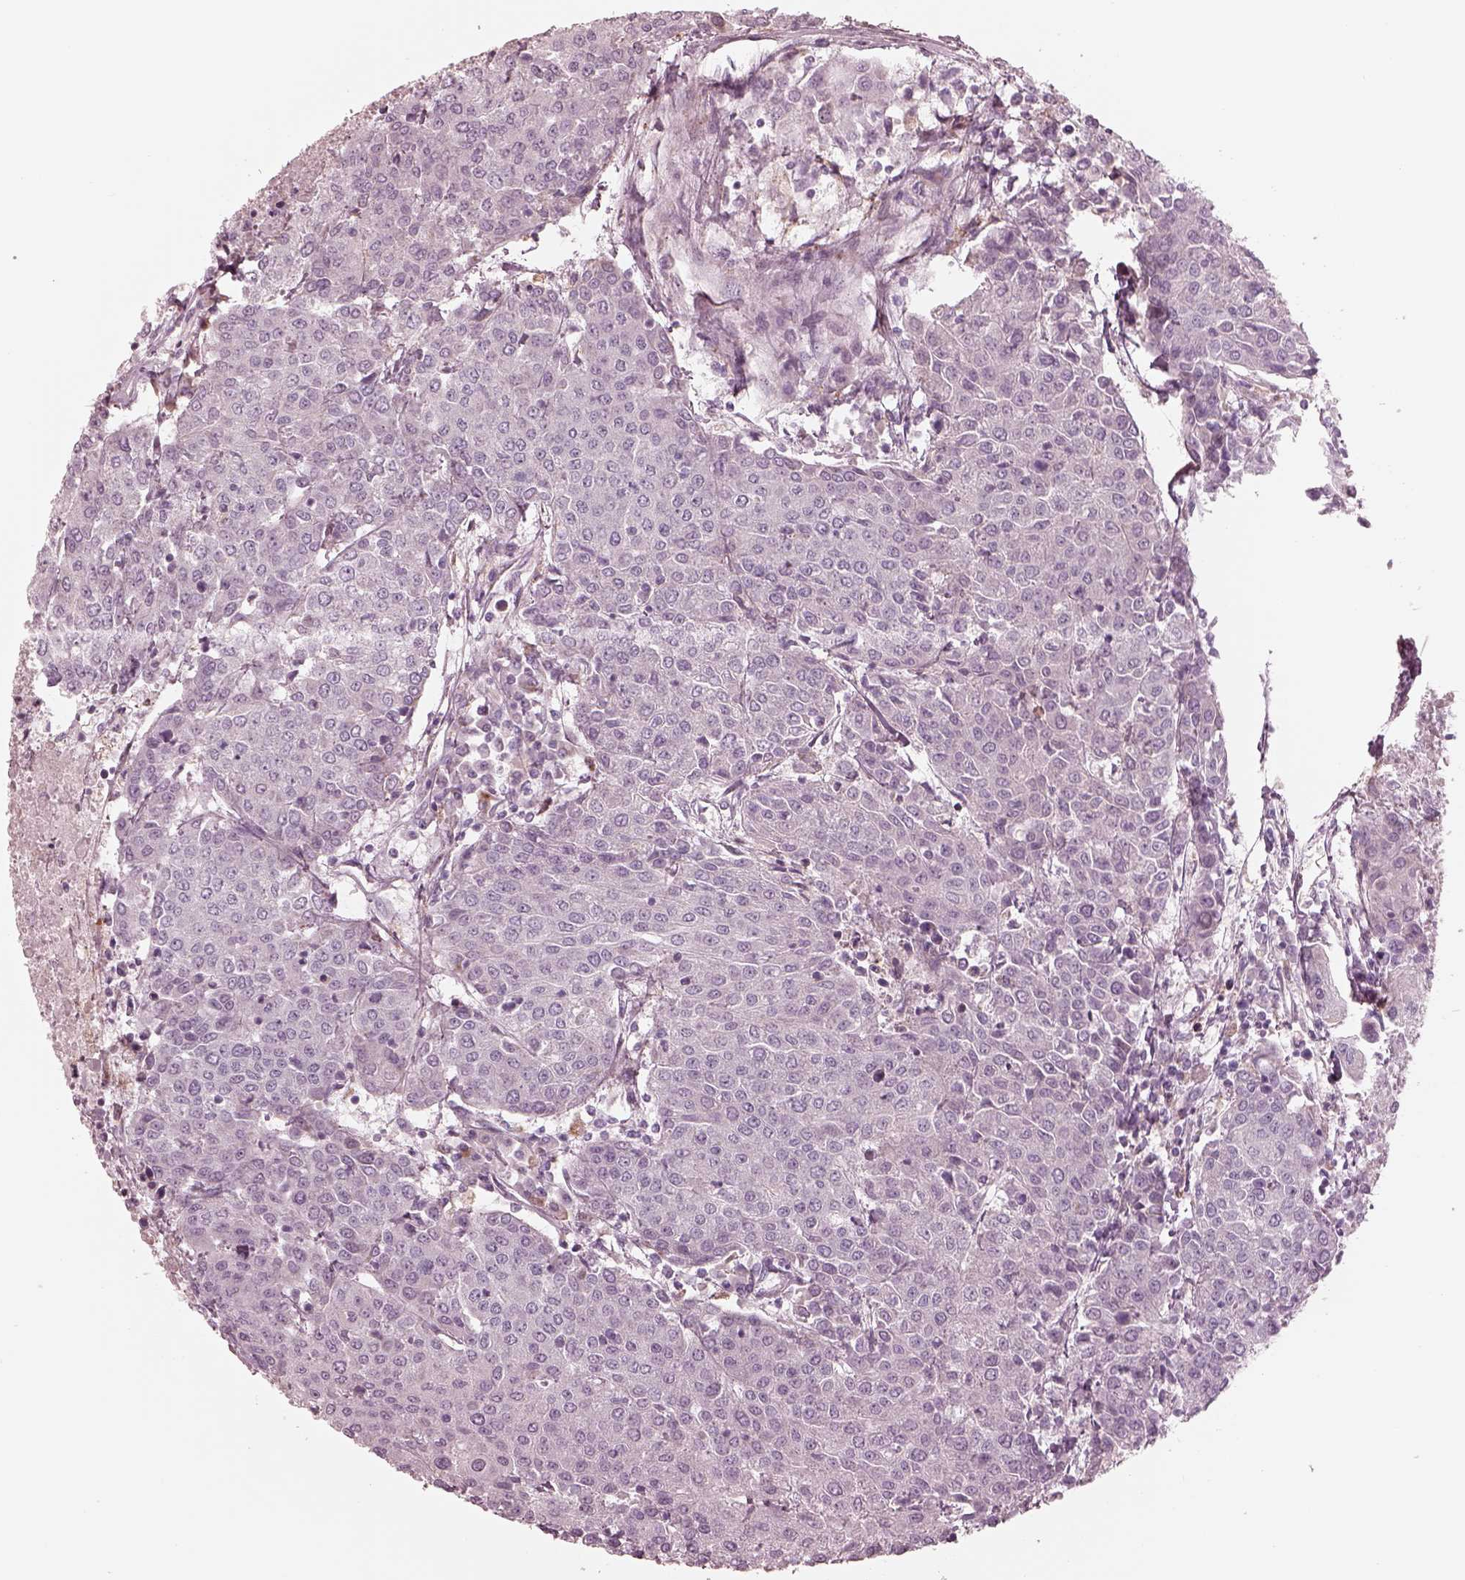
{"staining": {"intensity": "negative", "quantity": "none", "location": "none"}, "tissue": "urothelial cancer", "cell_type": "Tumor cells", "image_type": "cancer", "snomed": [{"axis": "morphology", "description": "Urothelial carcinoma, High grade"}, {"axis": "topography", "description": "Urinary bladder"}], "caption": "Protein analysis of high-grade urothelial carcinoma reveals no significant expression in tumor cells. (DAB (3,3'-diaminobenzidine) immunohistochemistry (IHC), high magnification).", "gene": "CADM2", "patient": {"sex": "female", "age": 85}}